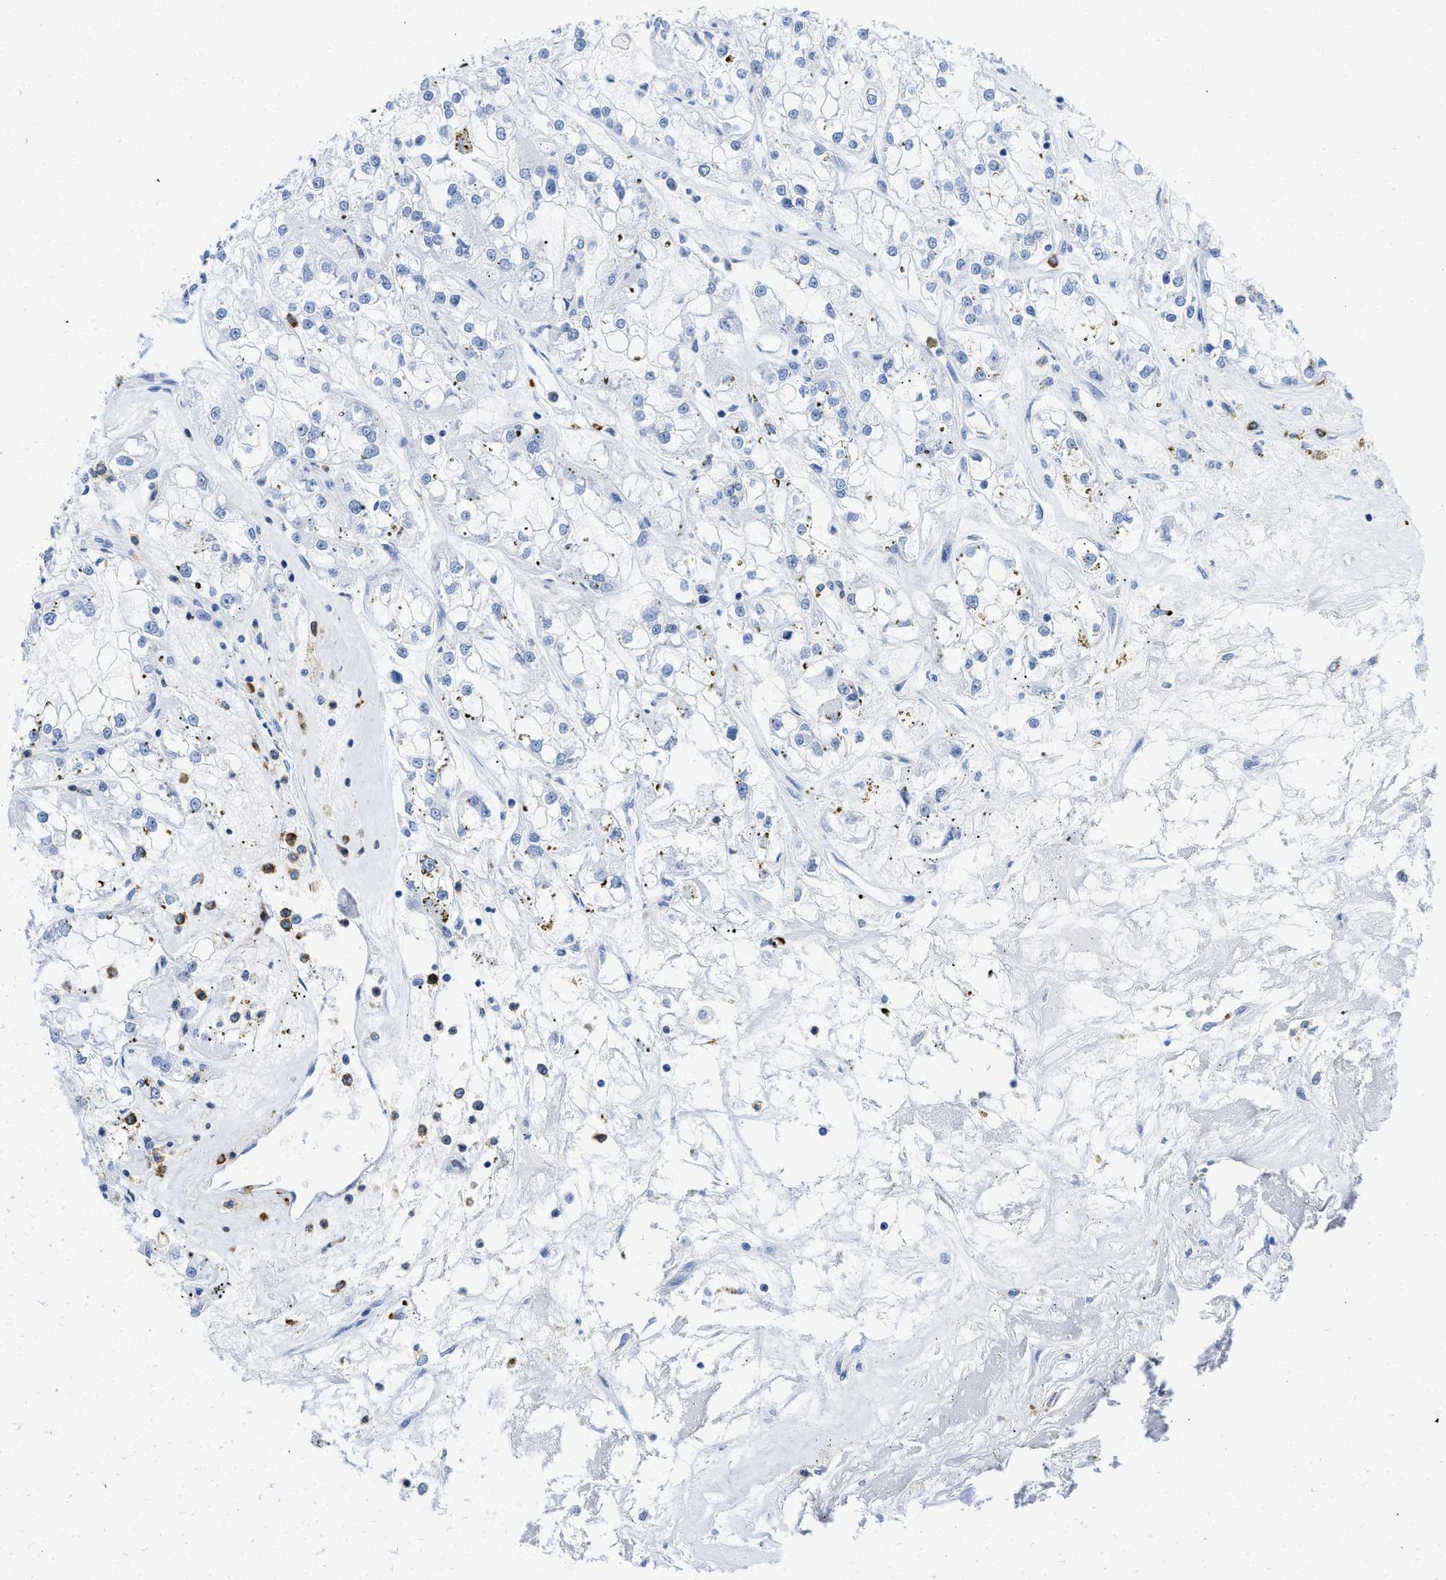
{"staining": {"intensity": "negative", "quantity": "none", "location": "none"}, "tissue": "renal cancer", "cell_type": "Tumor cells", "image_type": "cancer", "snomed": [{"axis": "morphology", "description": "Adenocarcinoma, NOS"}, {"axis": "topography", "description": "Kidney"}], "caption": "Immunohistochemistry (IHC) of renal cancer displays no positivity in tumor cells.", "gene": "CR1", "patient": {"sex": "female", "age": 52}}